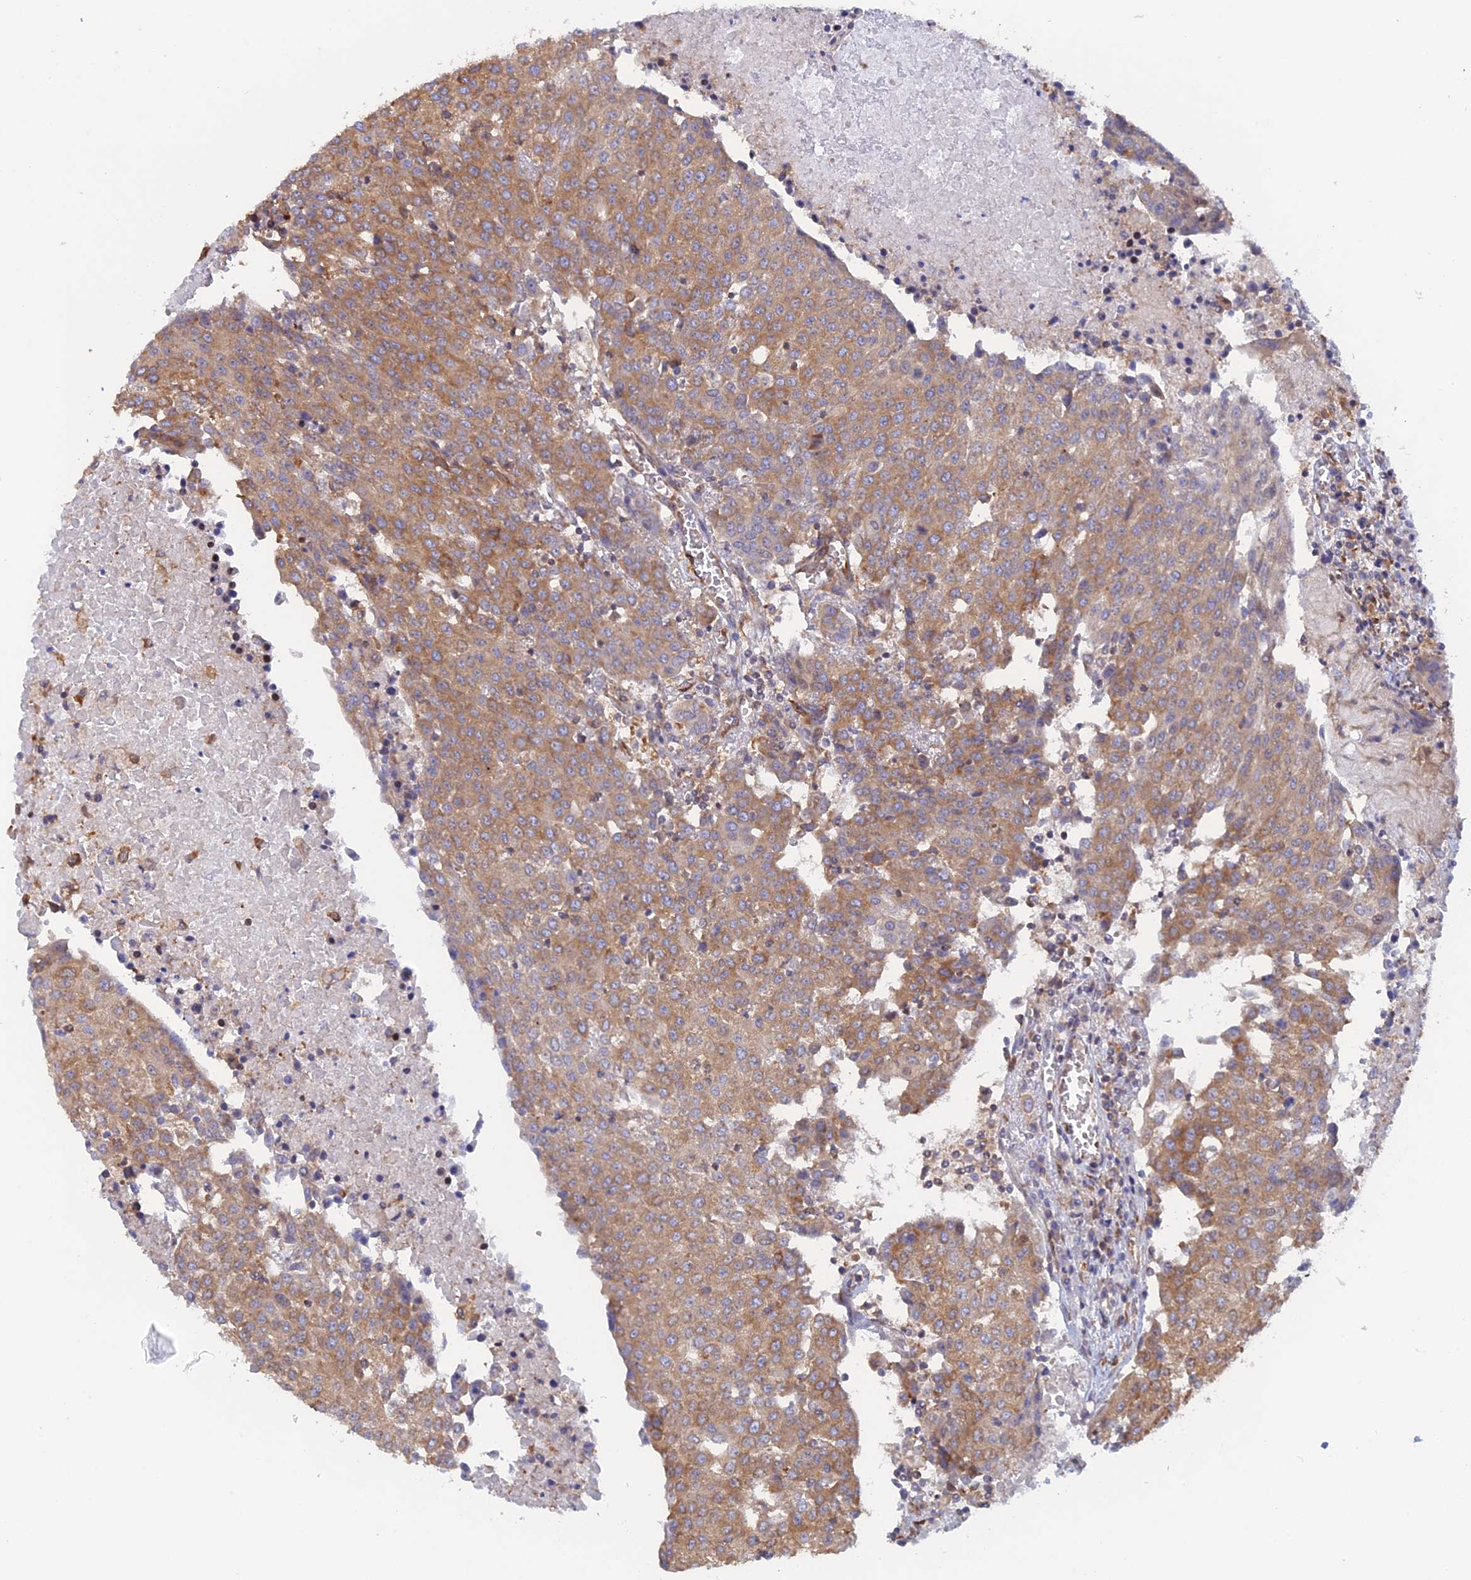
{"staining": {"intensity": "moderate", "quantity": ">75%", "location": "cytoplasmic/membranous"}, "tissue": "urothelial cancer", "cell_type": "Tumor cells", "image_type": "cancer", "snomed": [{"axis": "morphology", "description": "Urothelial carcinoma, High grade"}, {"axis": "topography", "description": "Urinary bladder"}], "caption": "High-grade urothelial carcinoma stained with DAB (3,3'-diaminobenzidine) immunohistochemistry (IHC) displays medium levels of moderate cytoplasmic/membranous staining in about >75% of tumor cells. (brown staining indicates protein expression, while blue staining denotes nuclei).", "gene": "GMIP", "patient": {"sex": "female", "age": 85}}